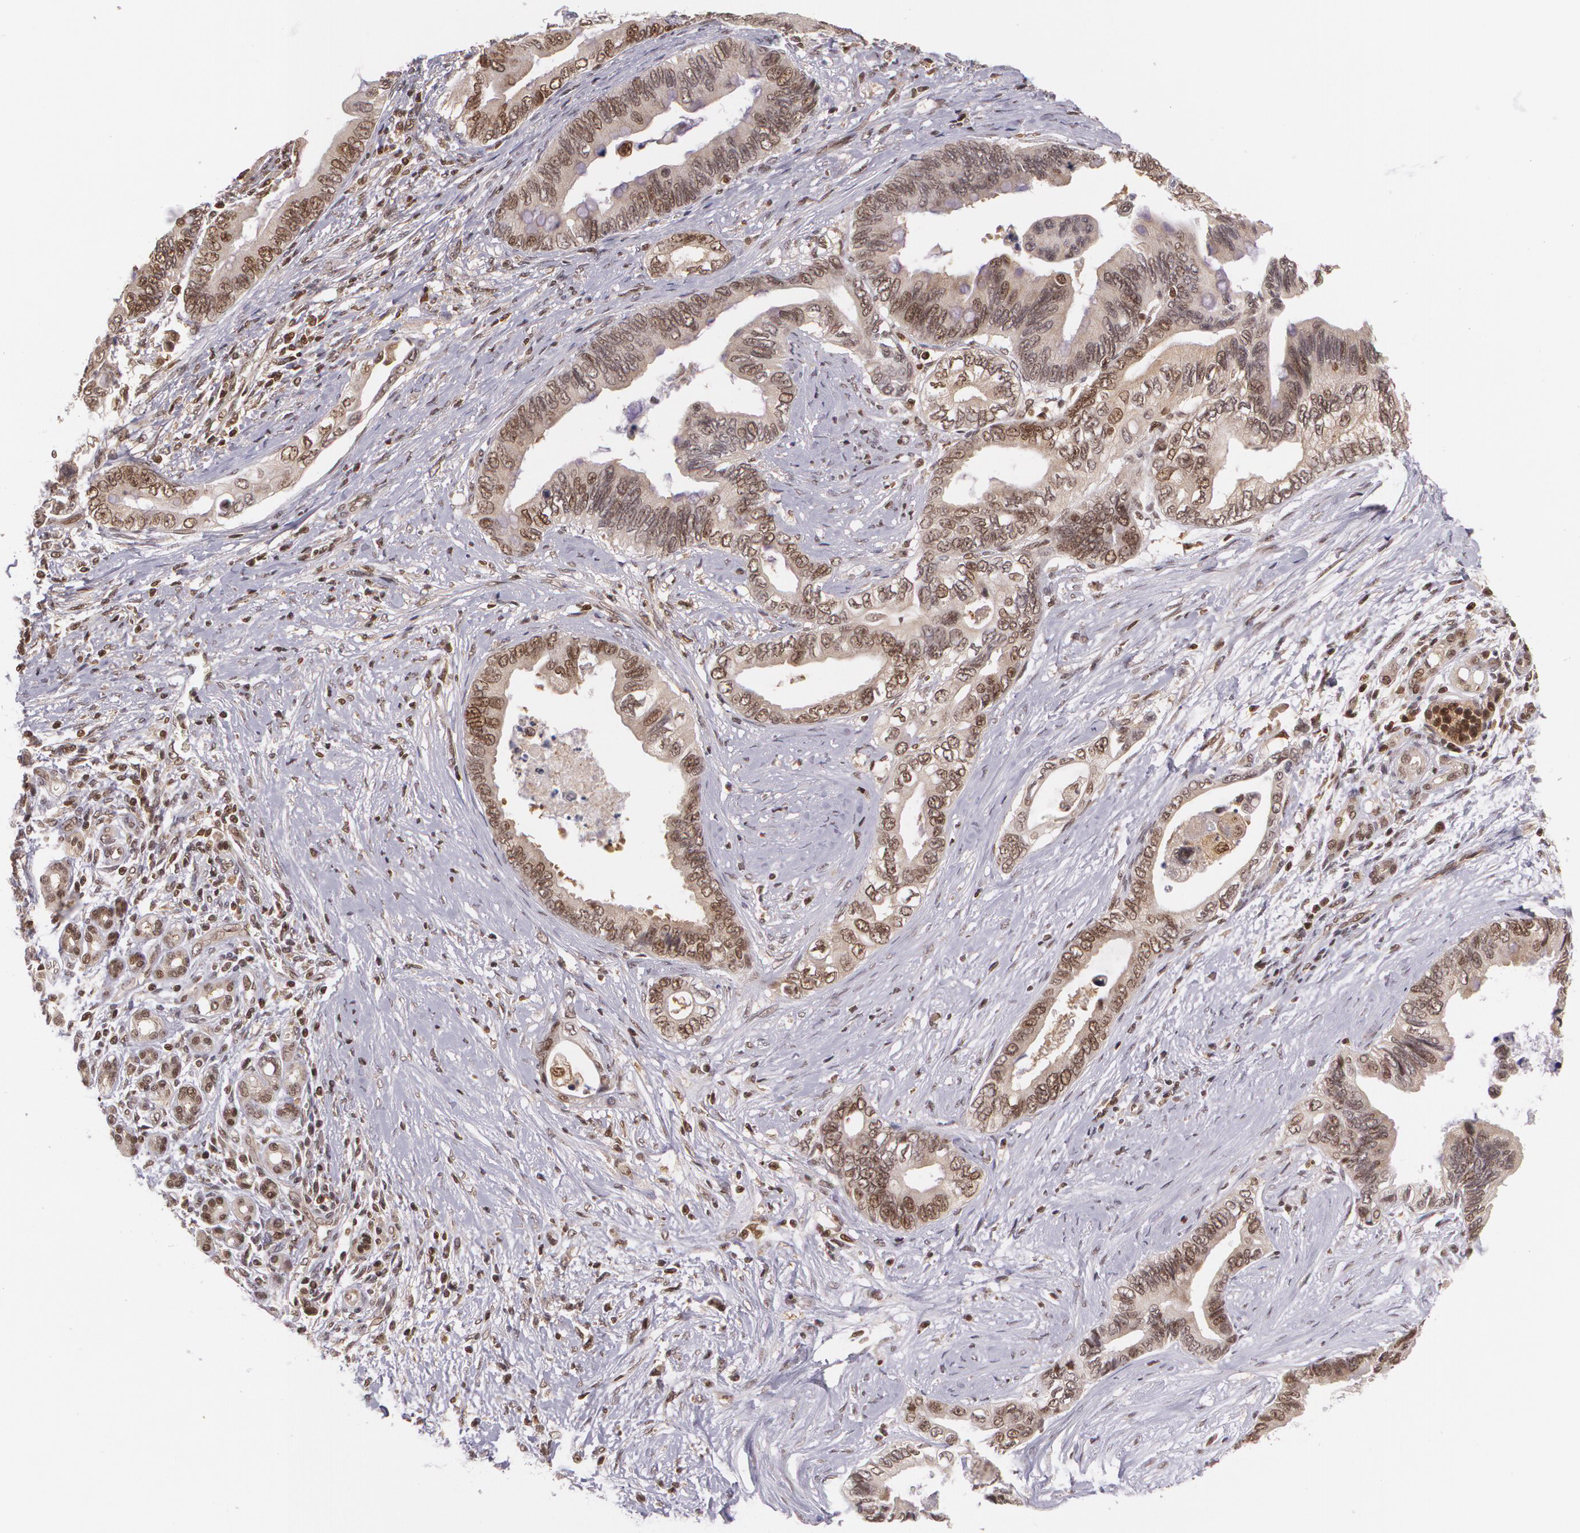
{"staining": {"intensity": "weak", "quantity": "25%-75%", "location": "cytoplasmic/membranous,nuclear"}, "tissue": "pancreatic cancer", "cell_type": "Tumor cells", "image_type": "cancer", "snomed": [{"axis": "morphology", "description": "Adenocarcinoma, NOS"}, {"axis": "topography", "description": "Pancreas"}], "caption": "Pancreatic cancer stained with immunohistochemistry (IHC) exhibits weak cytoplasmic/membranous and nuclear expression in approximately 25%-75% of tumor cells.", "gene": "CUL2", "patient": {"sex": "female", "age": 66}}